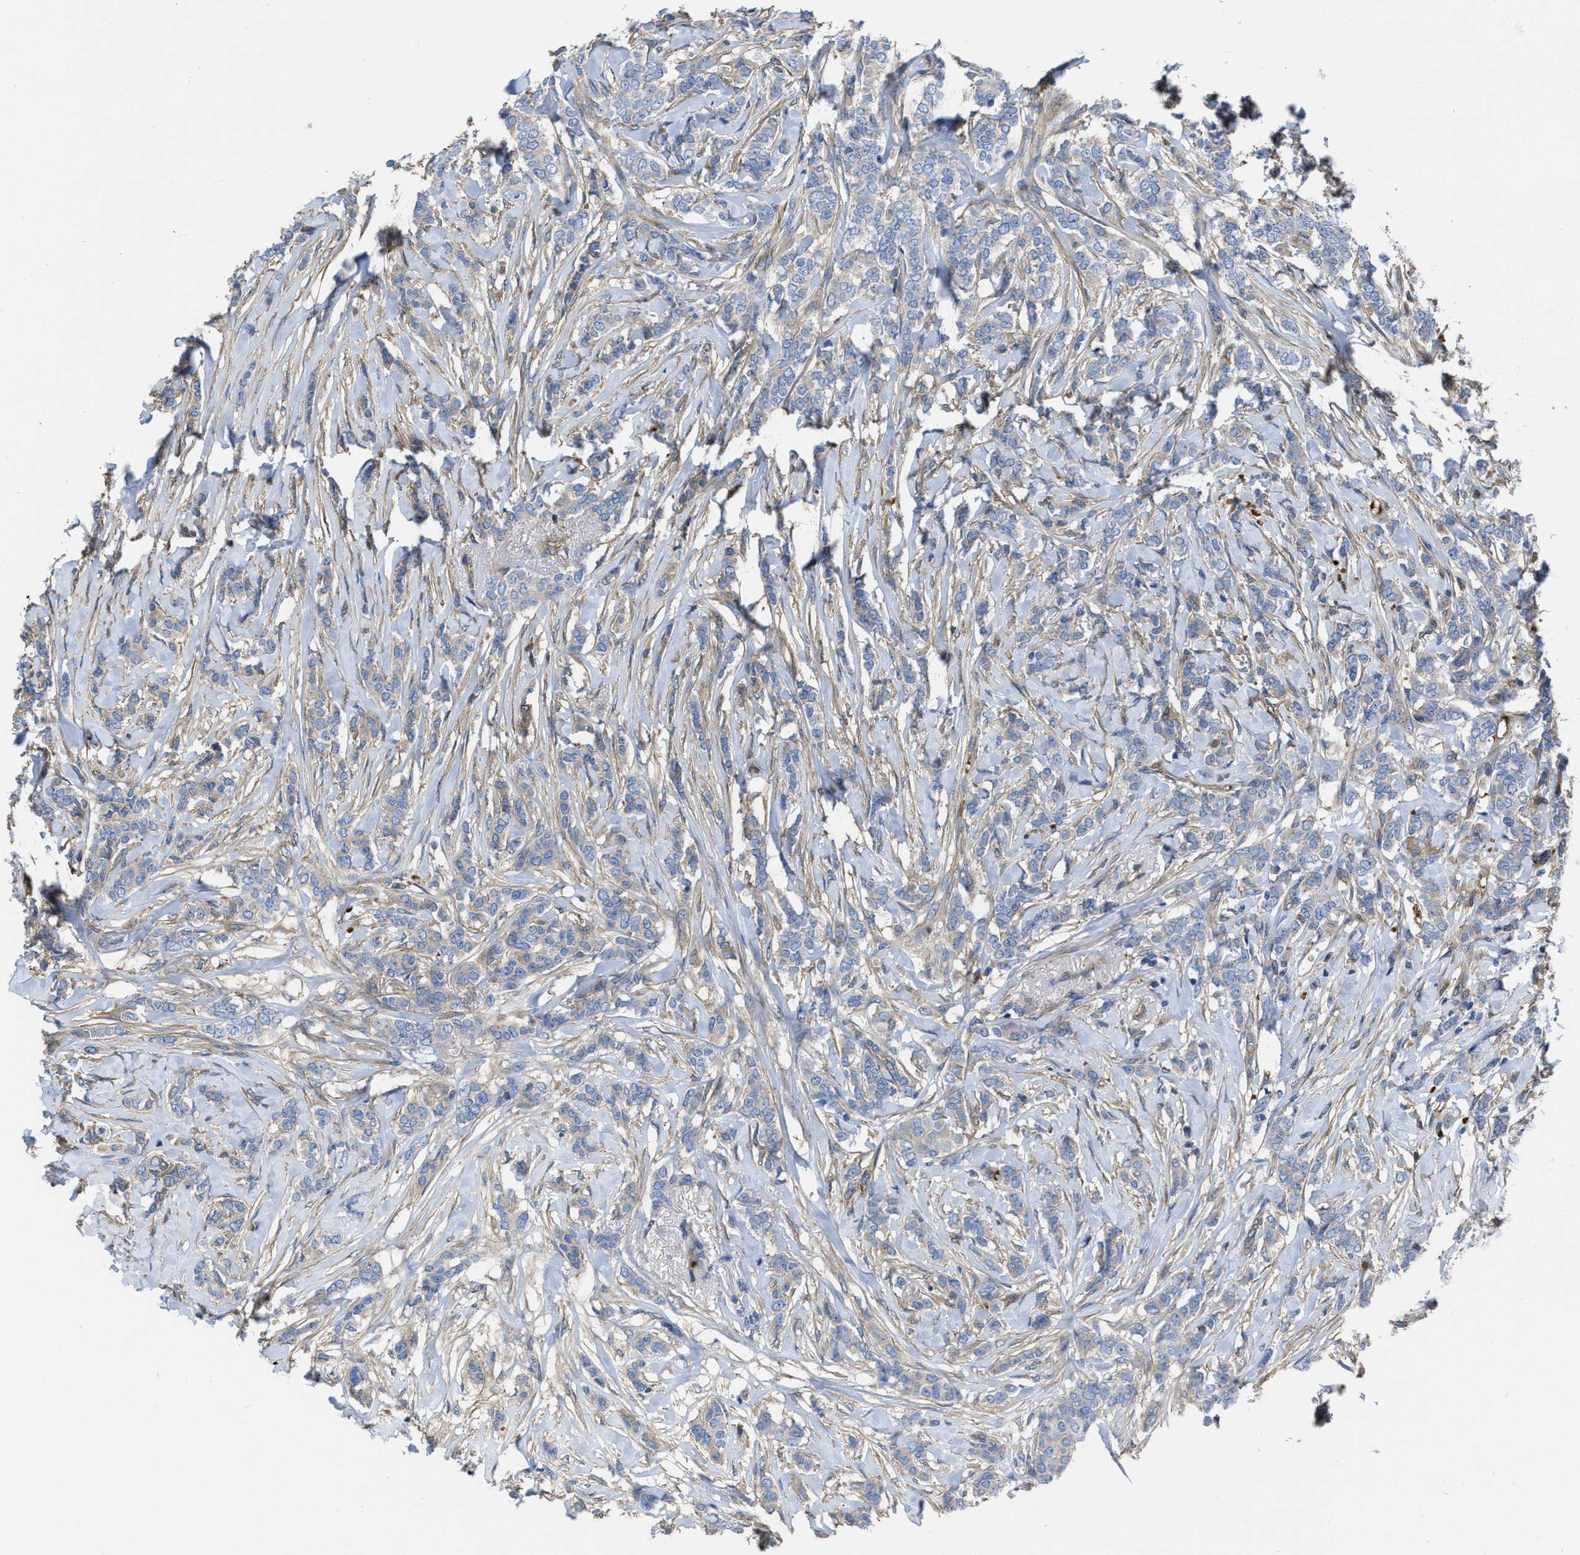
{"staining": {"intensity": "weak", "quantity": "<25%", "location": "cytoplasmic/membranous"}, "tissue": "breast cancer", "cell_type": "Tumor cells", "image_type": "cancer", "snomed": [{"axis": "morphology", "description": "Lobular carcinoma"}, {"axis": "topography", "description": "Skin"}, {"axis": "topography", "description": "Breast"}], "caption": "High magnification brightfield microscopy of breast cancer (lobular carcinoma) stained with DAB (3,3'-diaminobenzidine) (brown) and counterstained with hematoxylin (blue): tumor cells show no significant positivity.", "gene": "TRIOBP", "patient": {"sex": "female", "age": 46}}